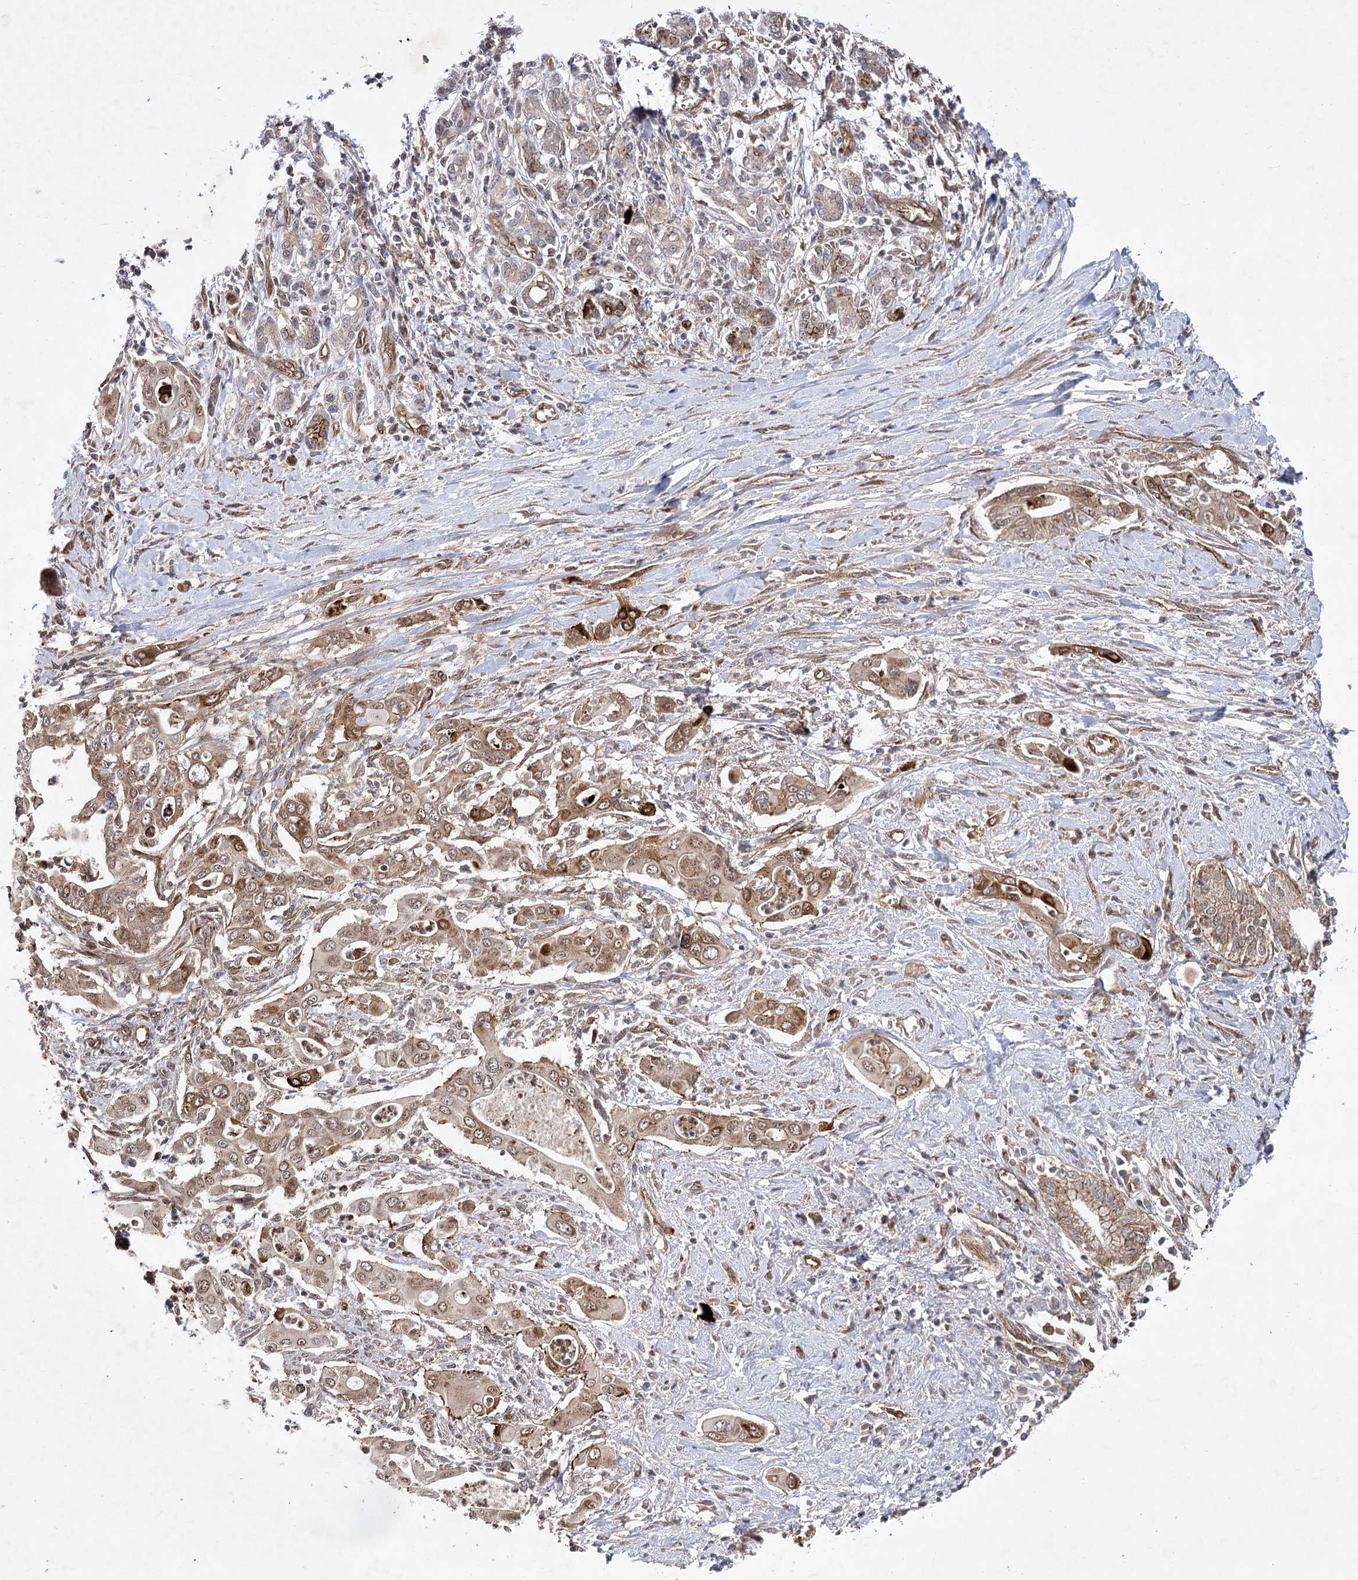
{"staining": {"intensity": "weak", "quantity": "25%-75%", "location": "cytoplasmic/membranous"}, "tissue": "pancreatic cancer", "cell_type": "Tumor cells", "image_type": "cancer", "snomed": [{"axis": "morphology", "description": "Adenocarcinoma, NOS"}, {"axis": "topography", "description": "Pancreas"}], "caption": "Immunohistochemical staining of human pancreatic cancer shows low levels of weak cytoplasmic/membranous expression in approximately 25%-75% of tumor cells.", "gene": "ARHGAP31", "patient": {"sex": "male", "age": 58}}